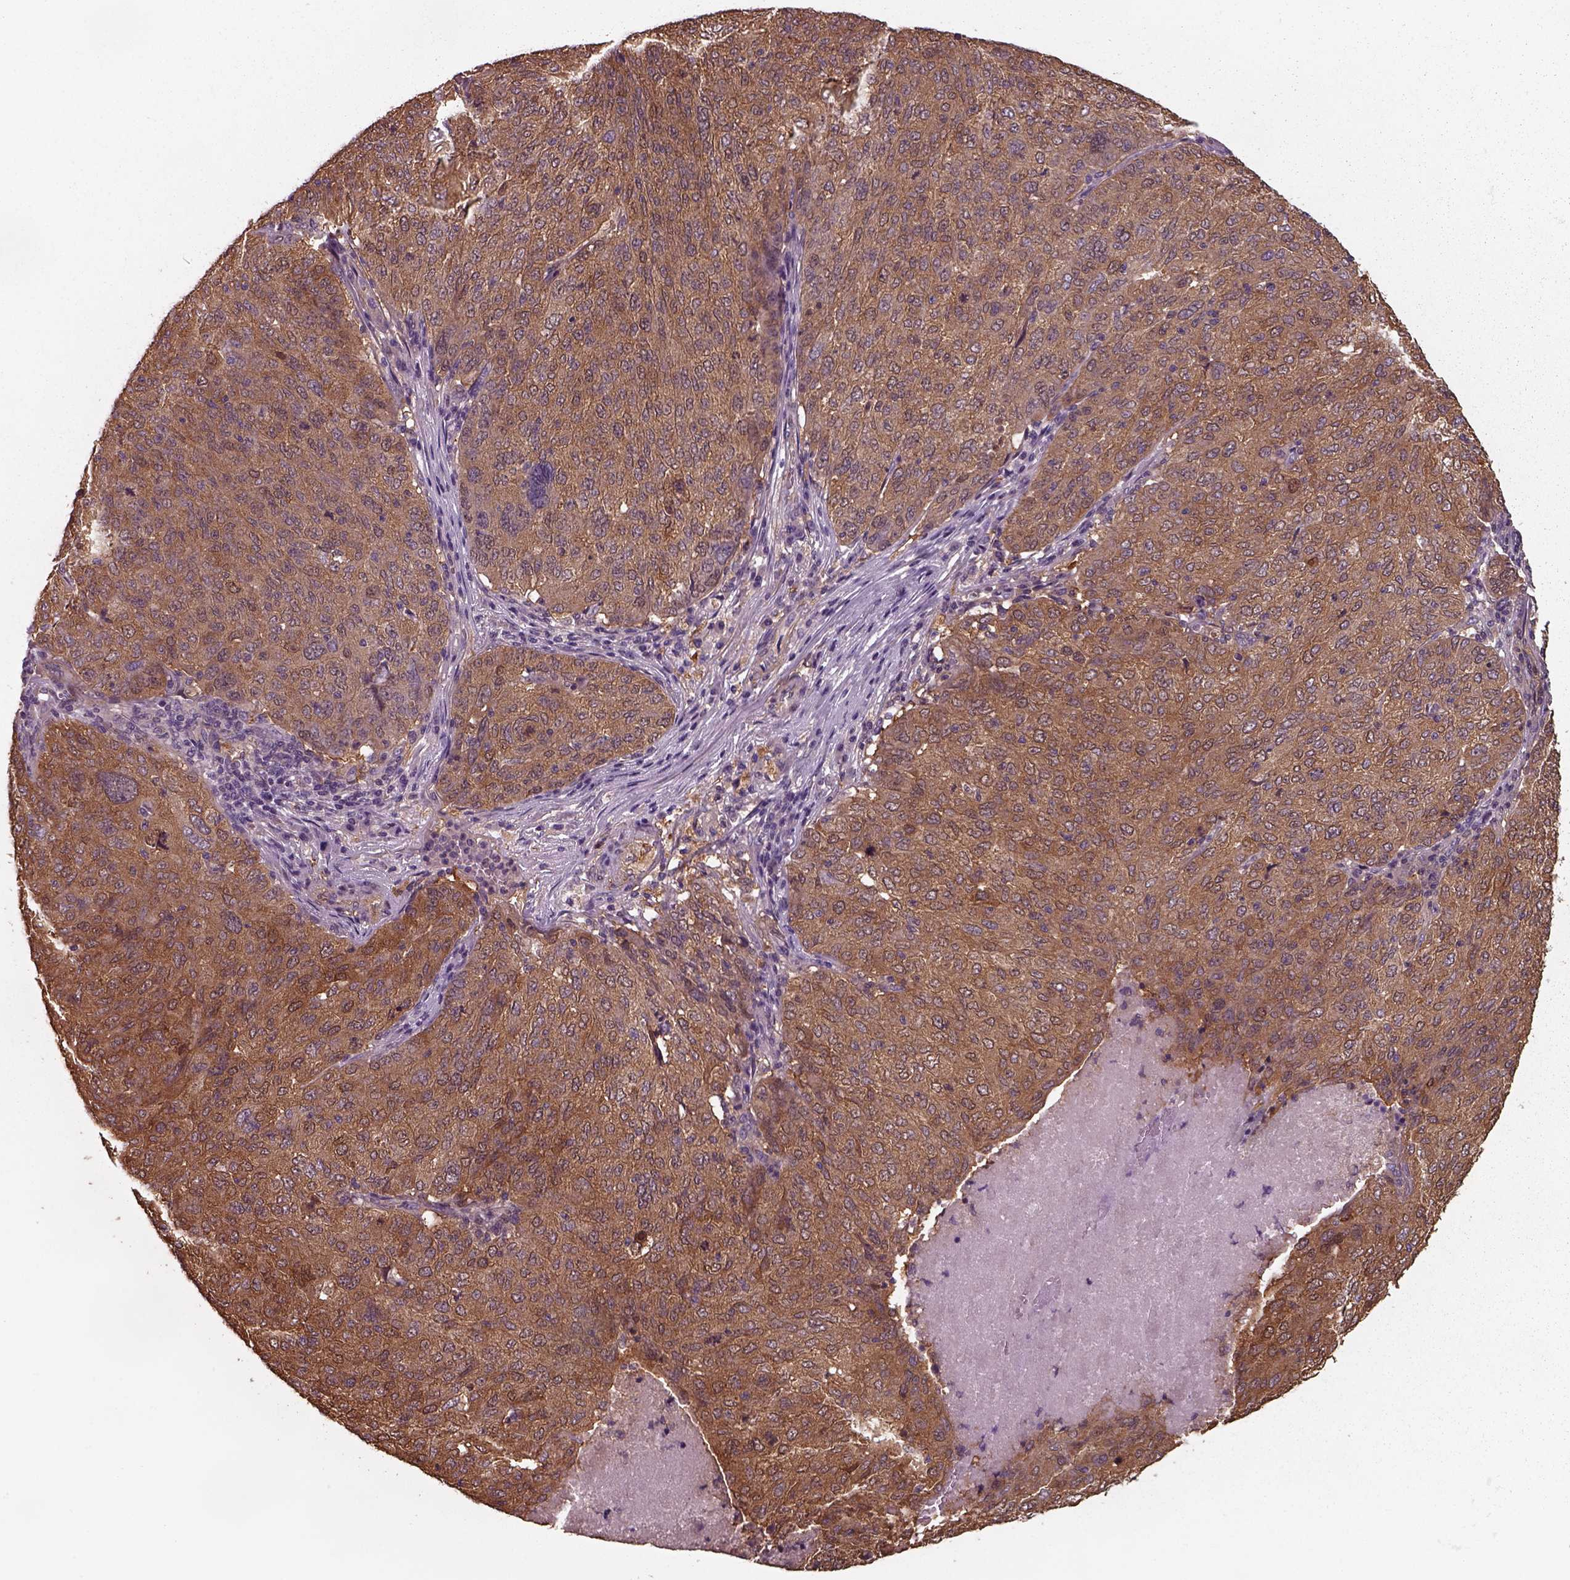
{"staining": {"intensity": "moderate", "quantity": ">75%", "location": "cytoplasmic/membranous"}, "tissue": "ovarian cancer", "cell_type": "Tumor cells", "image_type": "cancer", "snomed": [{"axis": "morphology", "description": "Carcinoma, endometroid"}, {"axis": "topography", "description": "Ovary"}], "caption": "A brown stain labels moderate cytoplasmic/membranous positivity of a protein in human ovarian endometroid carcinoma tumor cells.", "gene": "ISYNA1", "patient": {"sex": "female", "age": 58}}